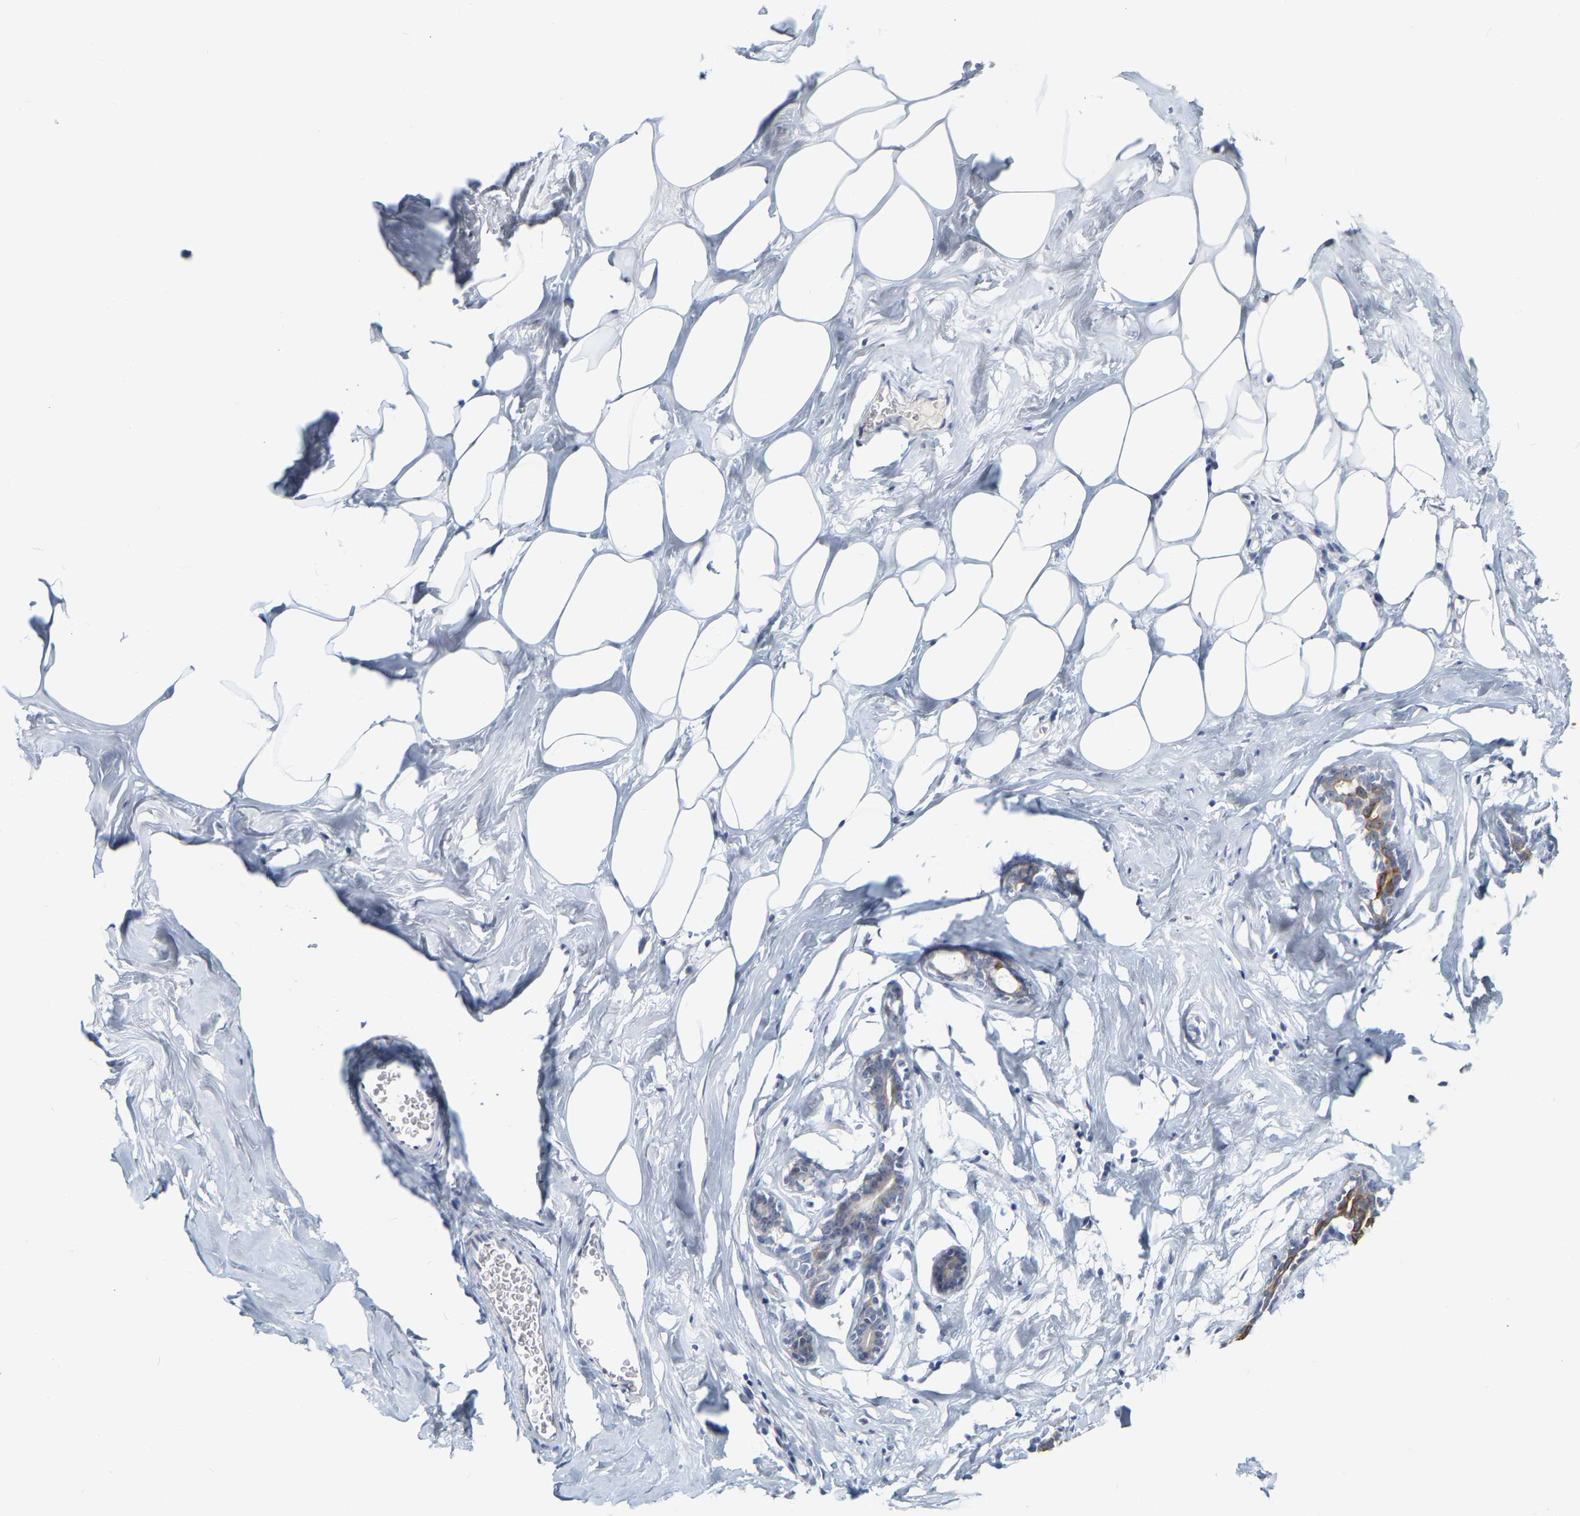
{"staining": {"intensity": "negative", "quantity": "none", "location": "none"}, "tissue": "adipose tissue", "cell_type": "Adipocytes", "image_type": "normal", "snomed": [{"axis": "morphology", "description": "Normal tissue, NOS"}, {"axis": "morphology", "description": "Fibrosis, NOS"}, {"axis": "topography", "description": "Breast"}, {"axis": "topography", "description": "Adipose tissue"}], "caption": "Immunohistochemistry of unremarkable human adipose tissue displays no staining in adipocytes. (Brightfield microscopy of DAB immunohistochemistry at high magnification).", "gene": "KRT76", "patient": {"sex": "female", "age": 39}}